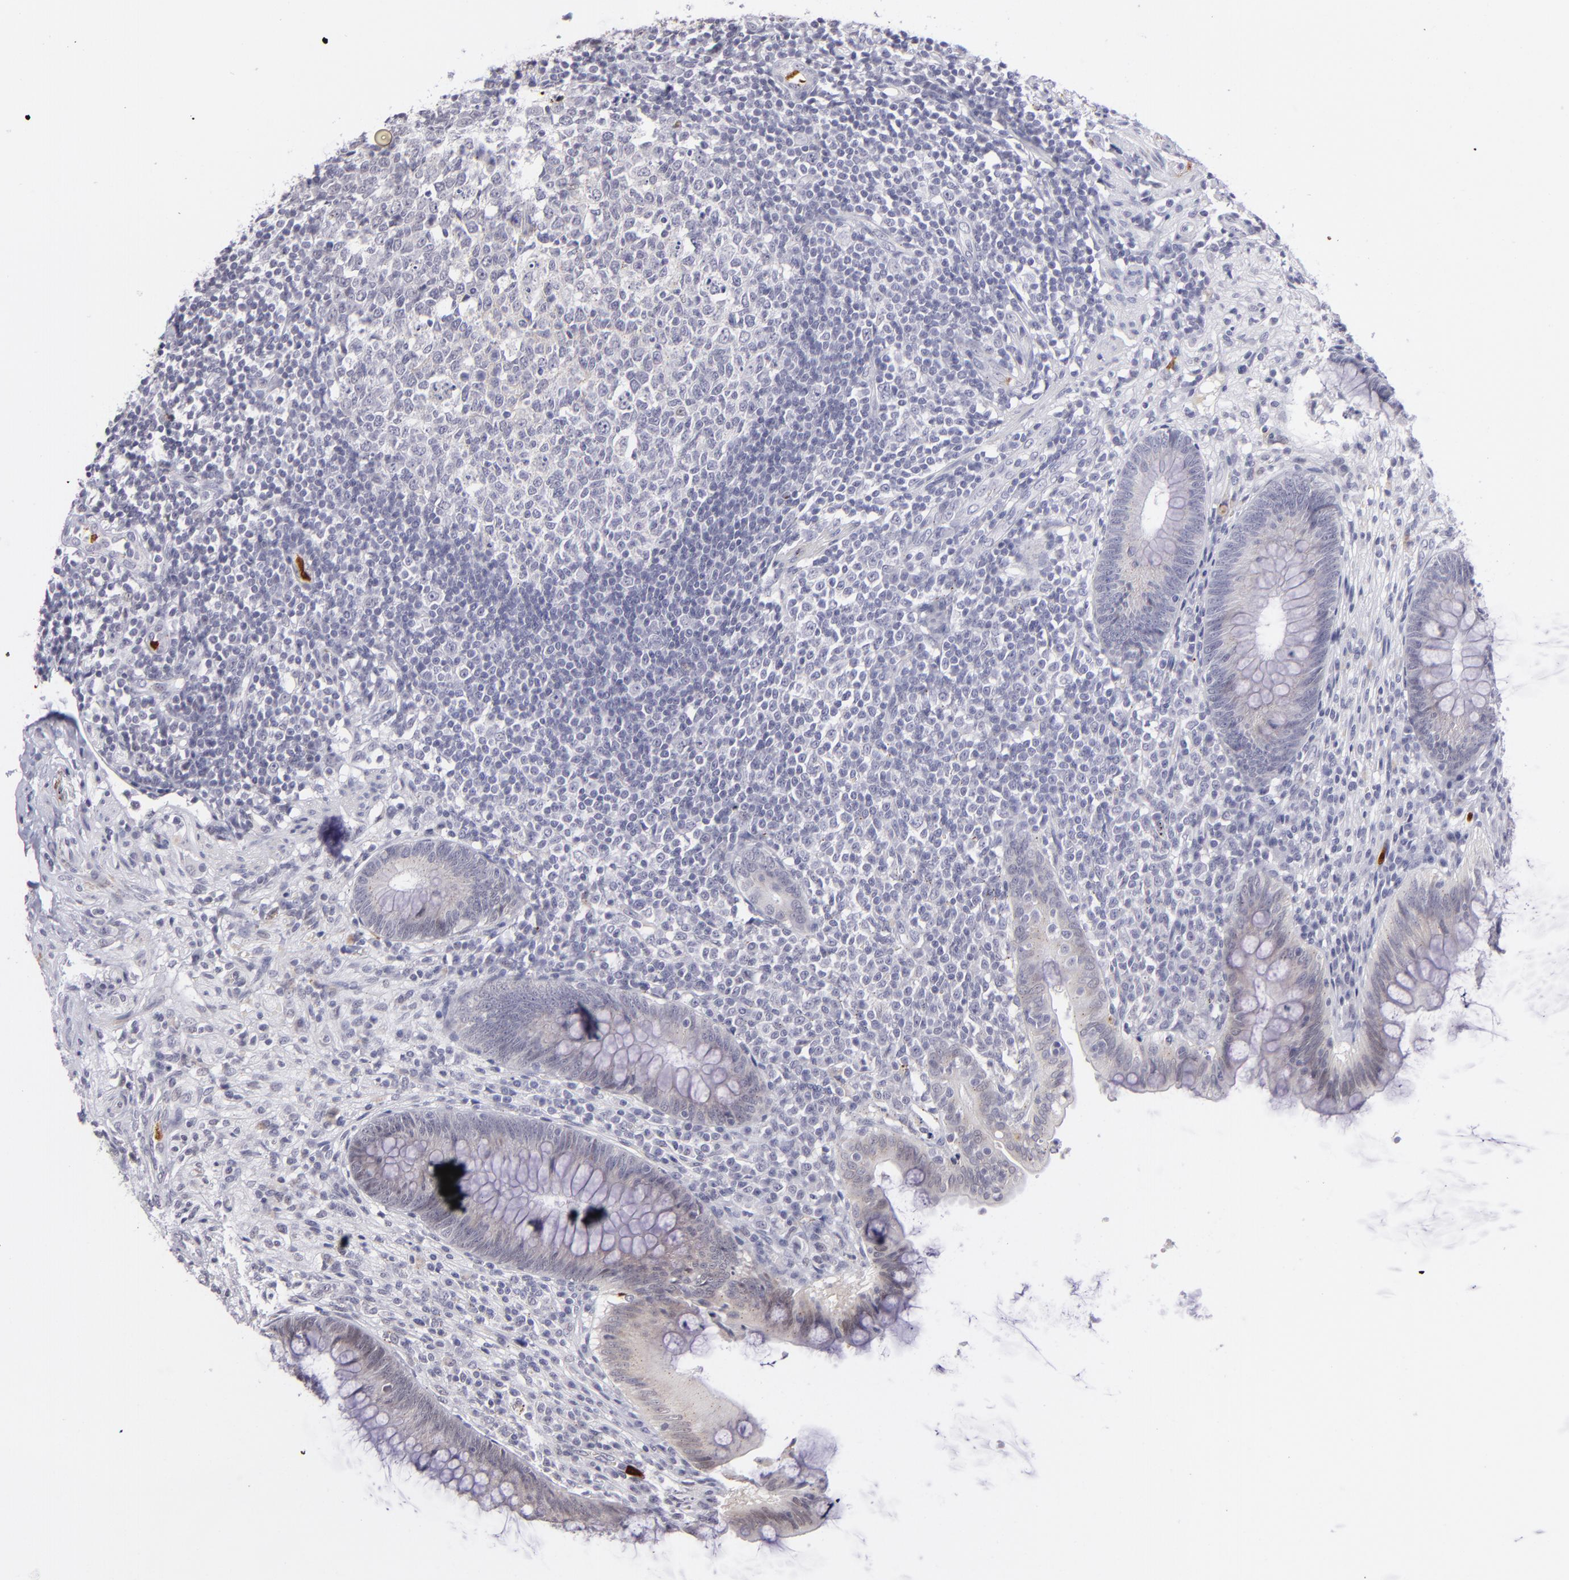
{"staining": {"intensity": "weak", "quantity": "<25%", "location": "cytoplasmic/membranous"}, "tissue": "appendix", "cell_type": "Glandular cells", "image_type": "normal", "snomed": [{"axis": "morphology", "description": "Normal tissue, NOS"}, {"axis": "topography", "description": "Appendix"}], "caption": "The immunohistochemistry (IHC) image has no significant staining in glandular cells of appendix. Nuclei are stained in blue.", "gene": "RXRG", "patient": {"sex": "female", "age": 66}}